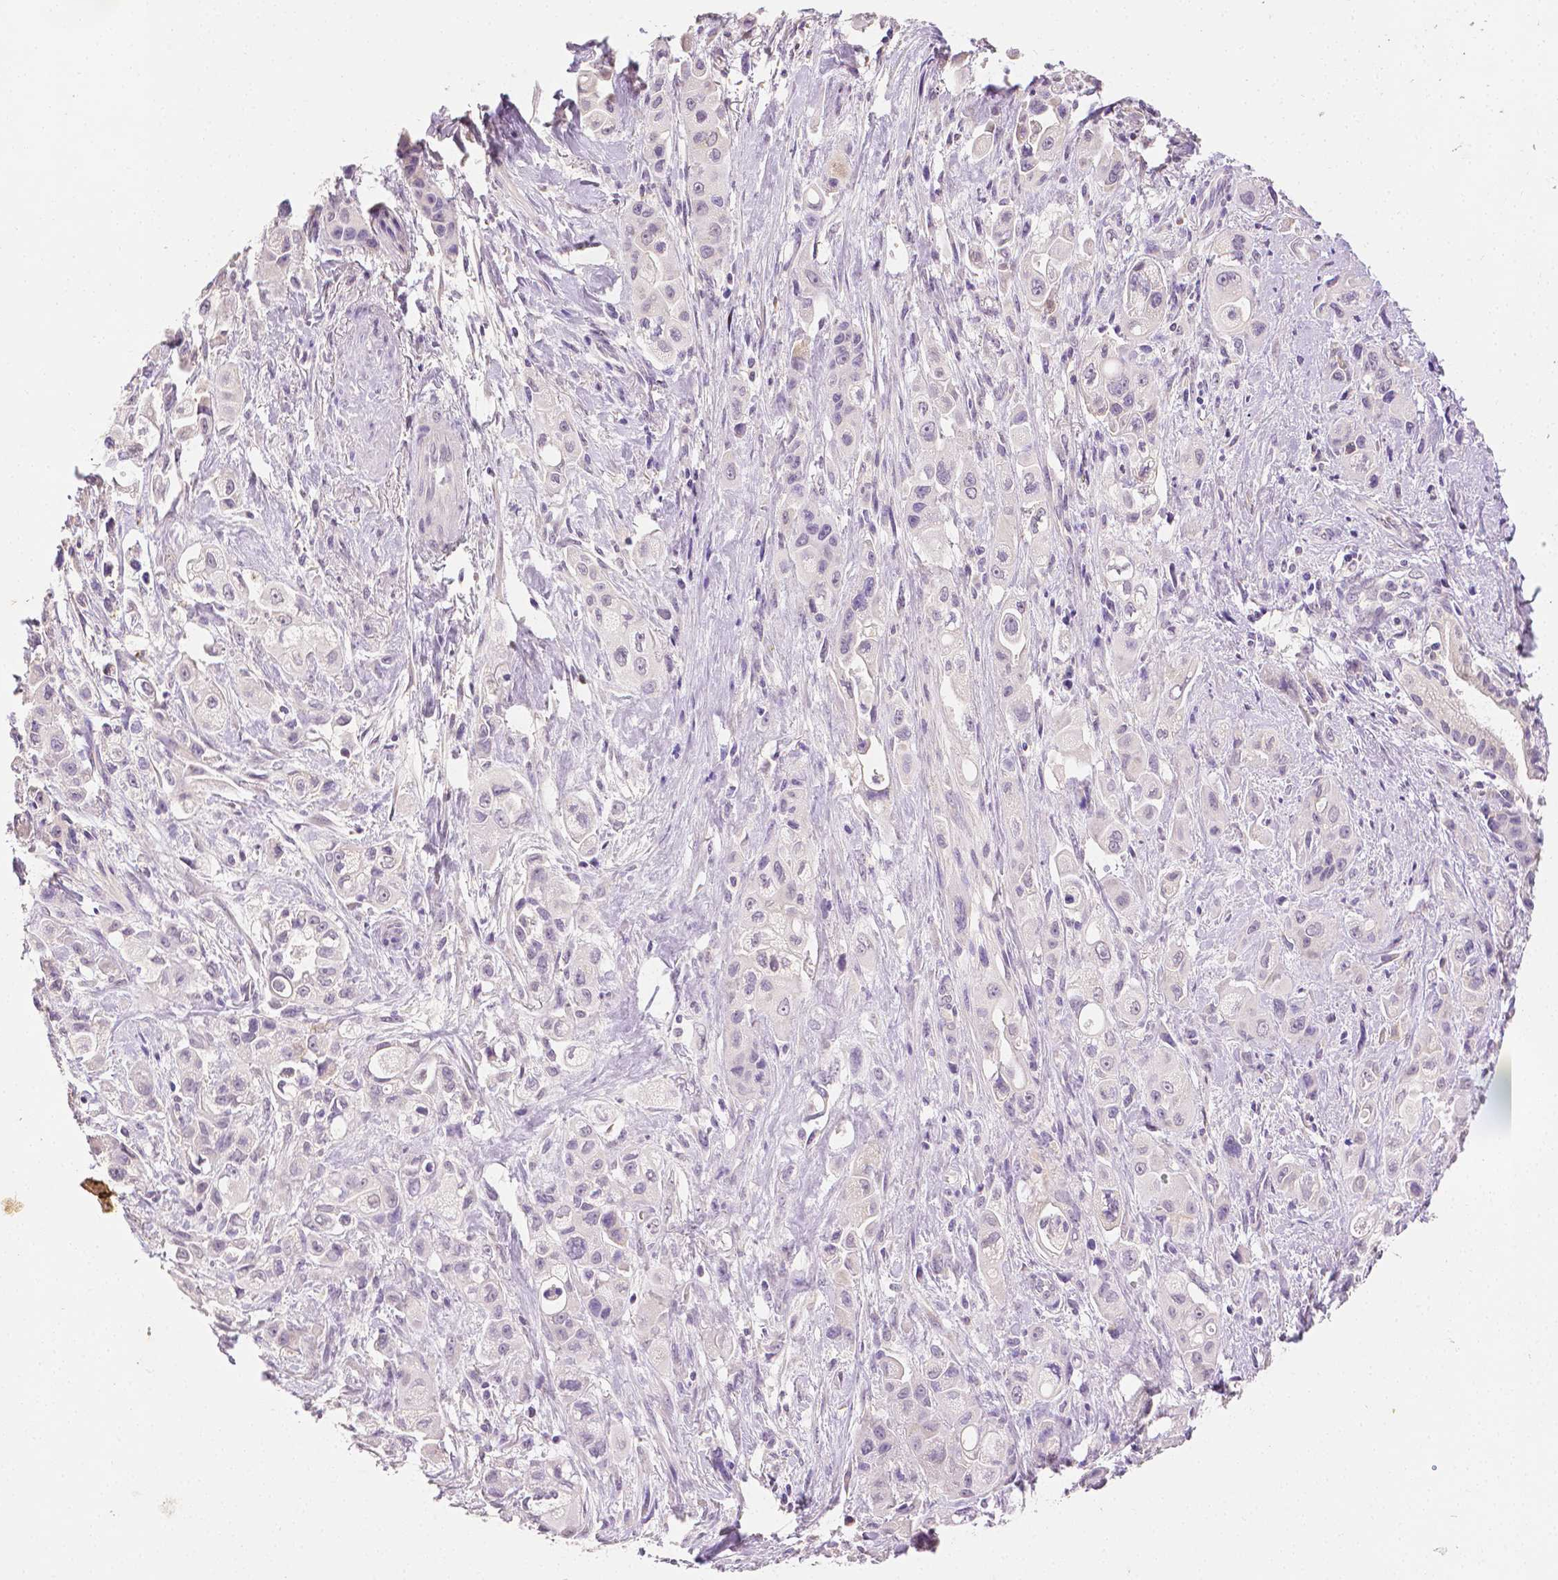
{"staining": {"intensity": "weak", "quantity": "<25%", "location": "nuclear"}, "tissue": "pancreatic cancer", "cell_type": "Tumor cells", "image_type": "cancer", "snomed": [{"axis": "morphology", "description": "Adenocarcinoma, NOS"}, {"axis": "topography", "description": "Pancreas"}], "caption": "DAB (3,3'-diaminobenzidine) immunohistochemical staining of human adenocarcinoma (pancreatic) reveals no significant positivity in tumor cells.", "gene": "TGM1", "patient": {"sex": "female", "age": 66}}